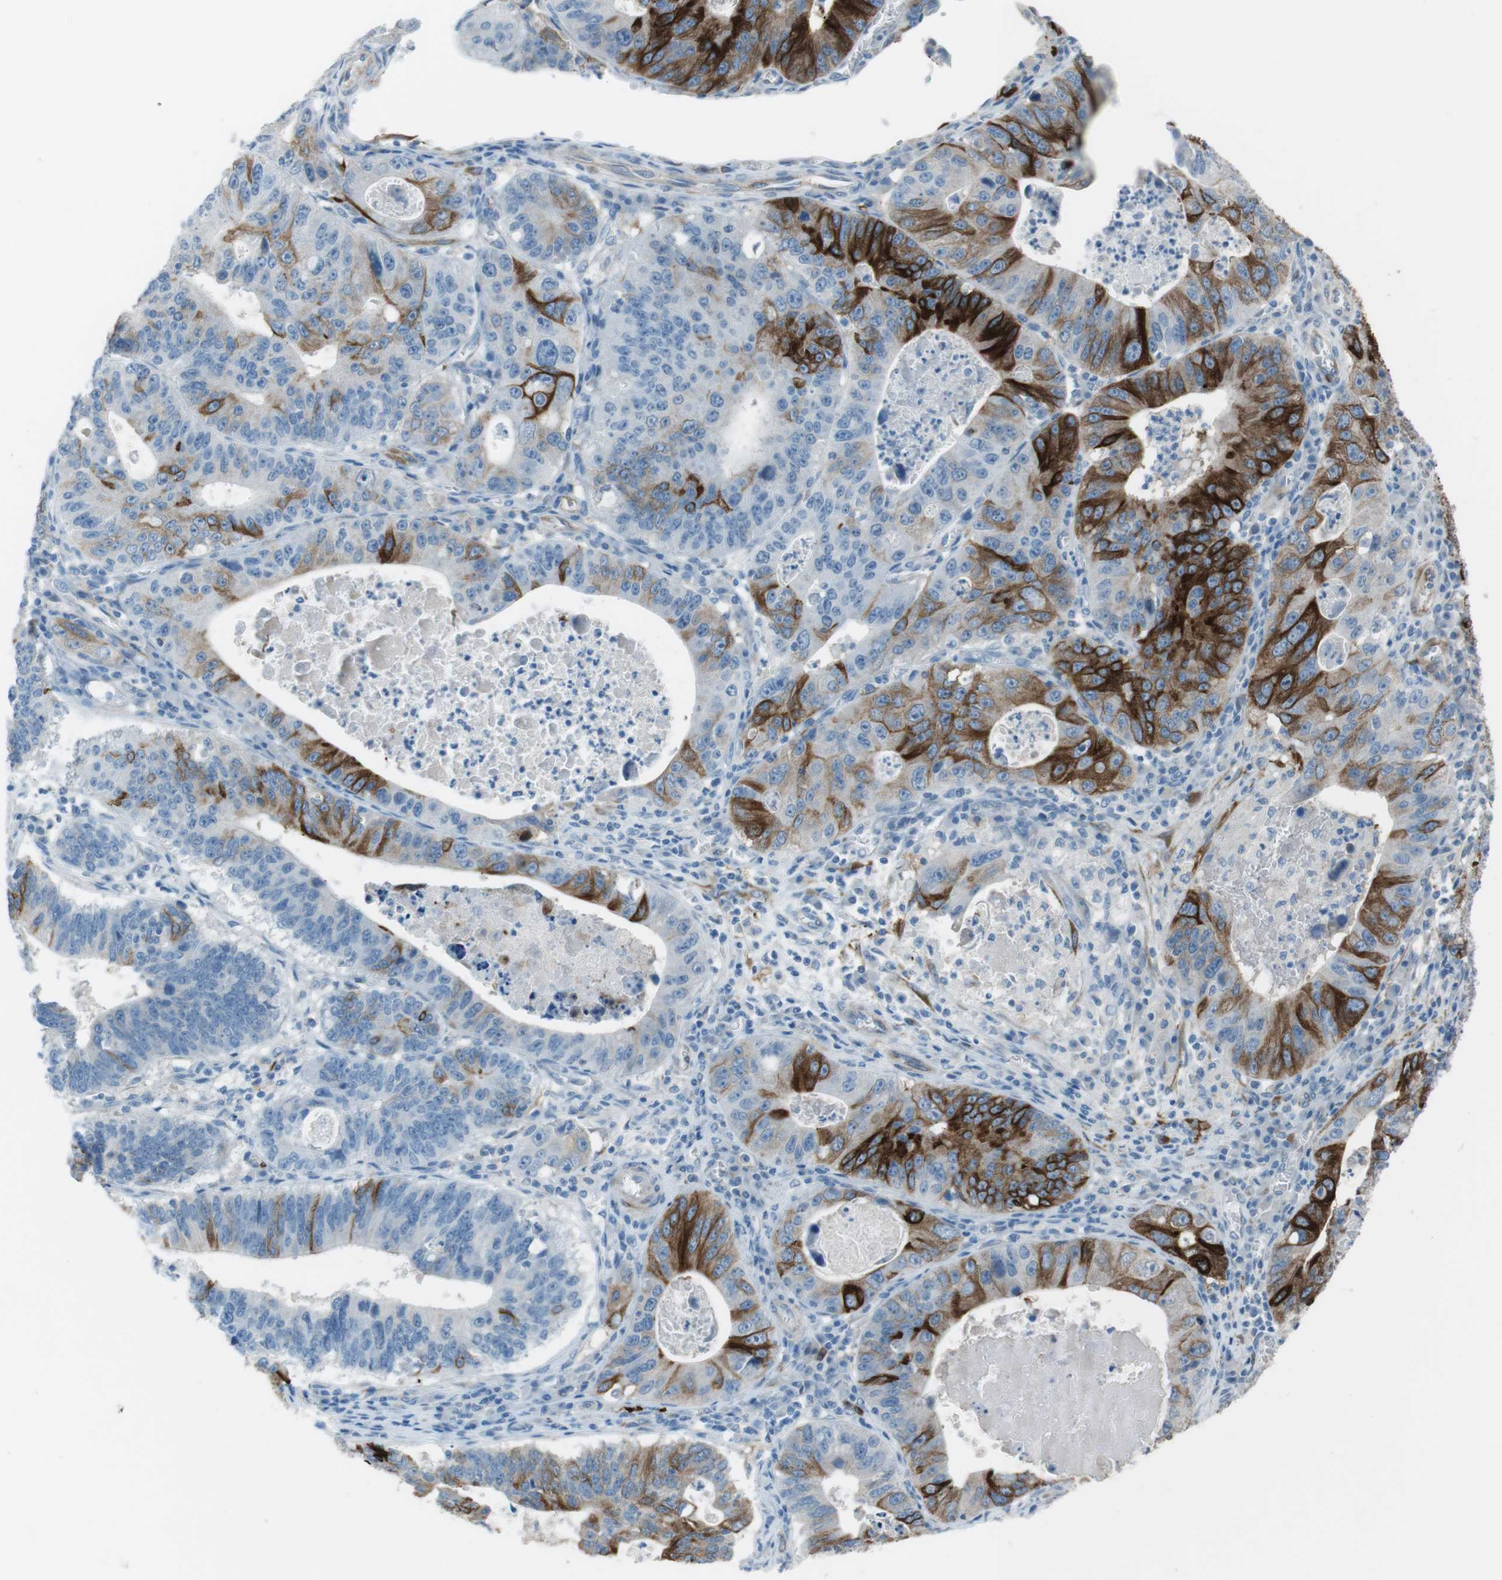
{"staining": {"intensity": "strong", "quantity": "25%-75%", "location": "cytoplasmic/membranous"}, "tissue": "stomach cancer", "cell_type": "Tumor cells", "image_type": "cancer", "snomed": [{"axis": "morphology", "description": "Adenocarcinoma, NOS"}, {"axis": "topography", "description": "Stomach"}], "caption": "Strong cytoplasmic/membranous staining is seen in approximately 25%-75% of tumor cells in adenocarcinoma (stomach).", "gene": "TUBB2A", "patient": {"sex": "male", "age": 59}}